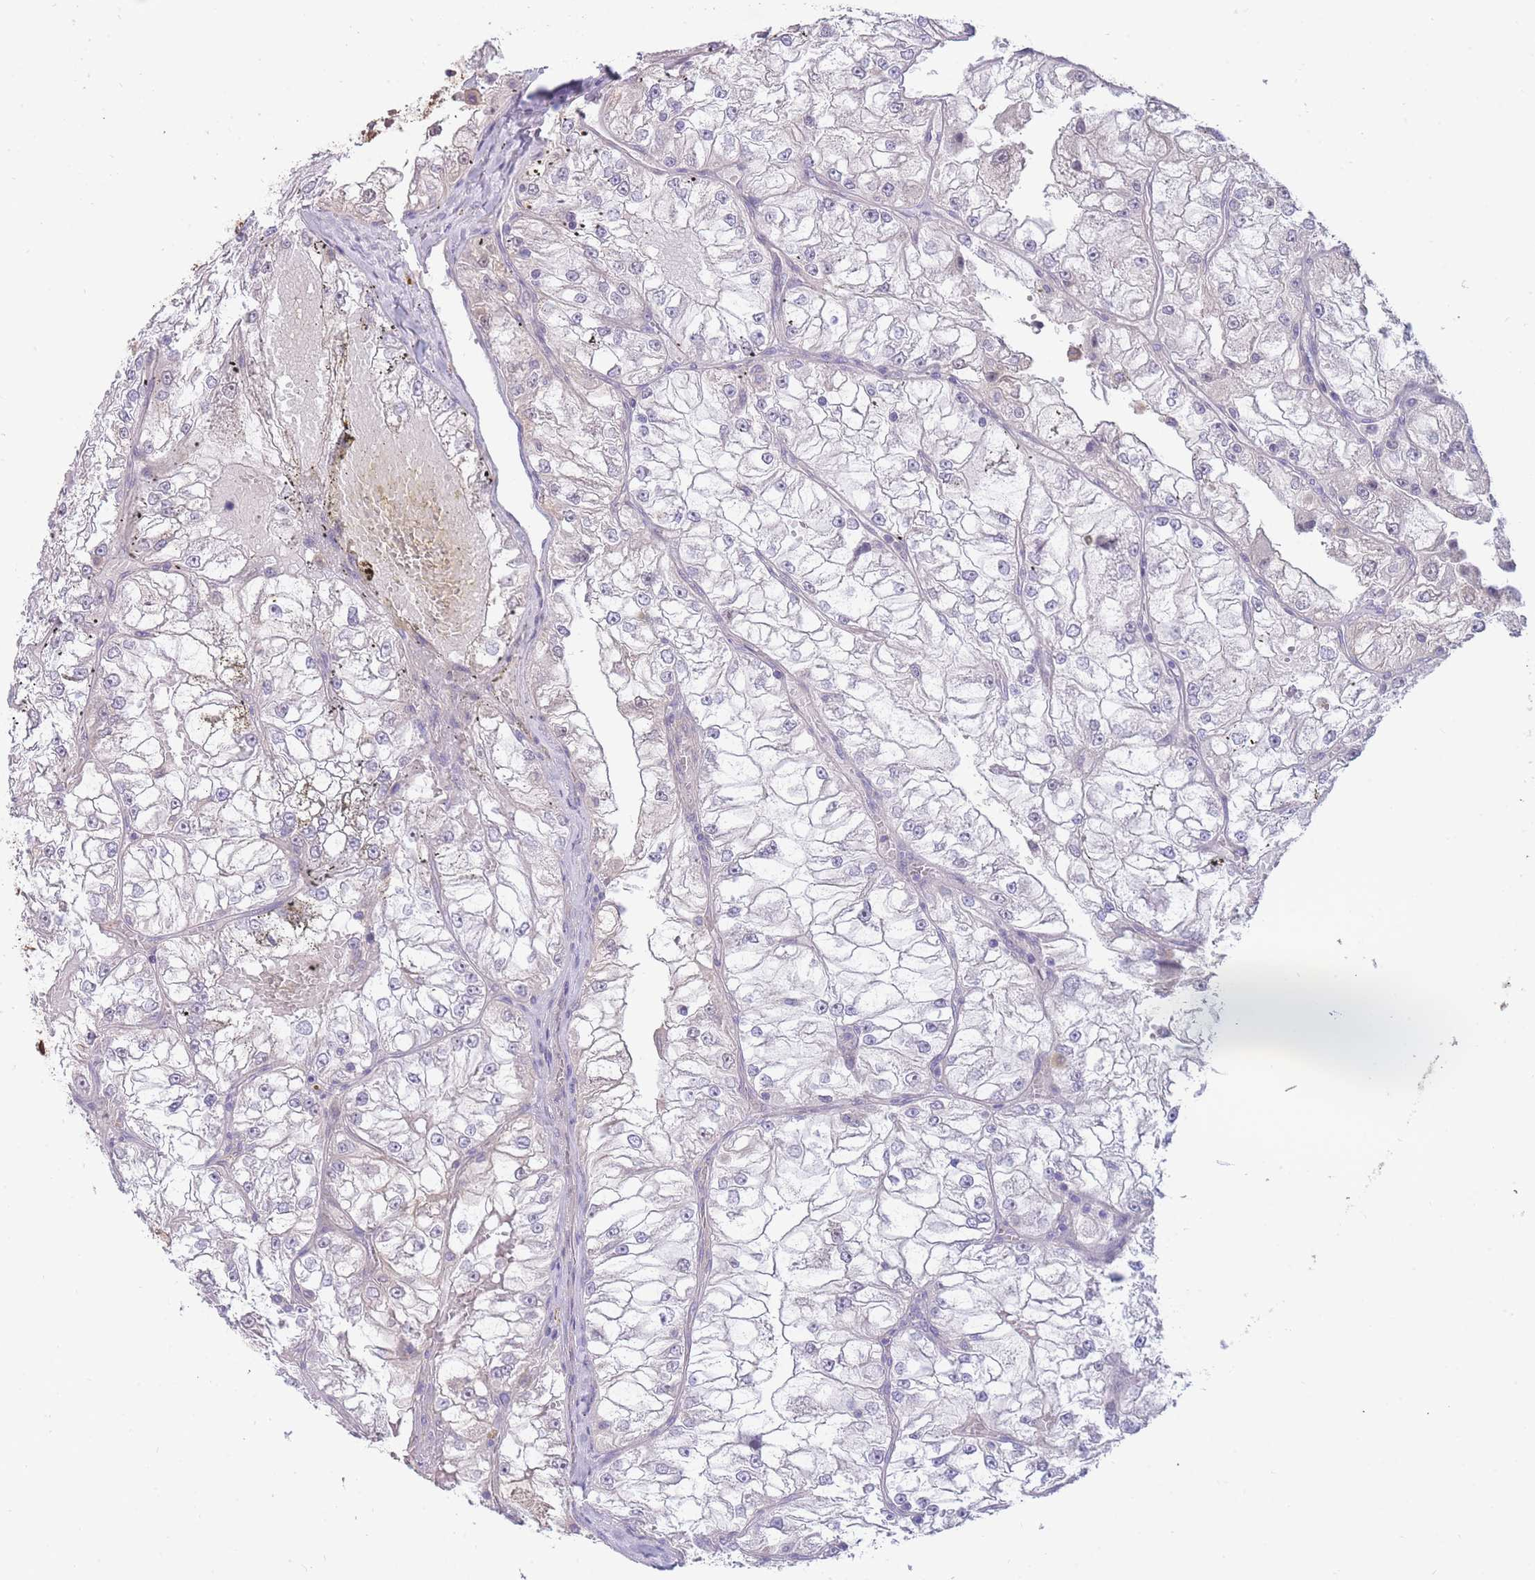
{"staining": {"intensity": "negative", "quantity": "none", "location": "none"}, "tissue": "renal cancer", "cell_type": "Tumor cells", "image_type": "cancer", "snomed": [{"axis": "morphology", "description": "Adenocarcinoma, NOS"}, {"axis": "topography", "description": "Kidney"}], "caption": "Immunohistochemistry of renal cancer demonstrates no positivity in tumor cells.", "gene": "SMC6", "patient": {"sex": "female", "age": 72}}